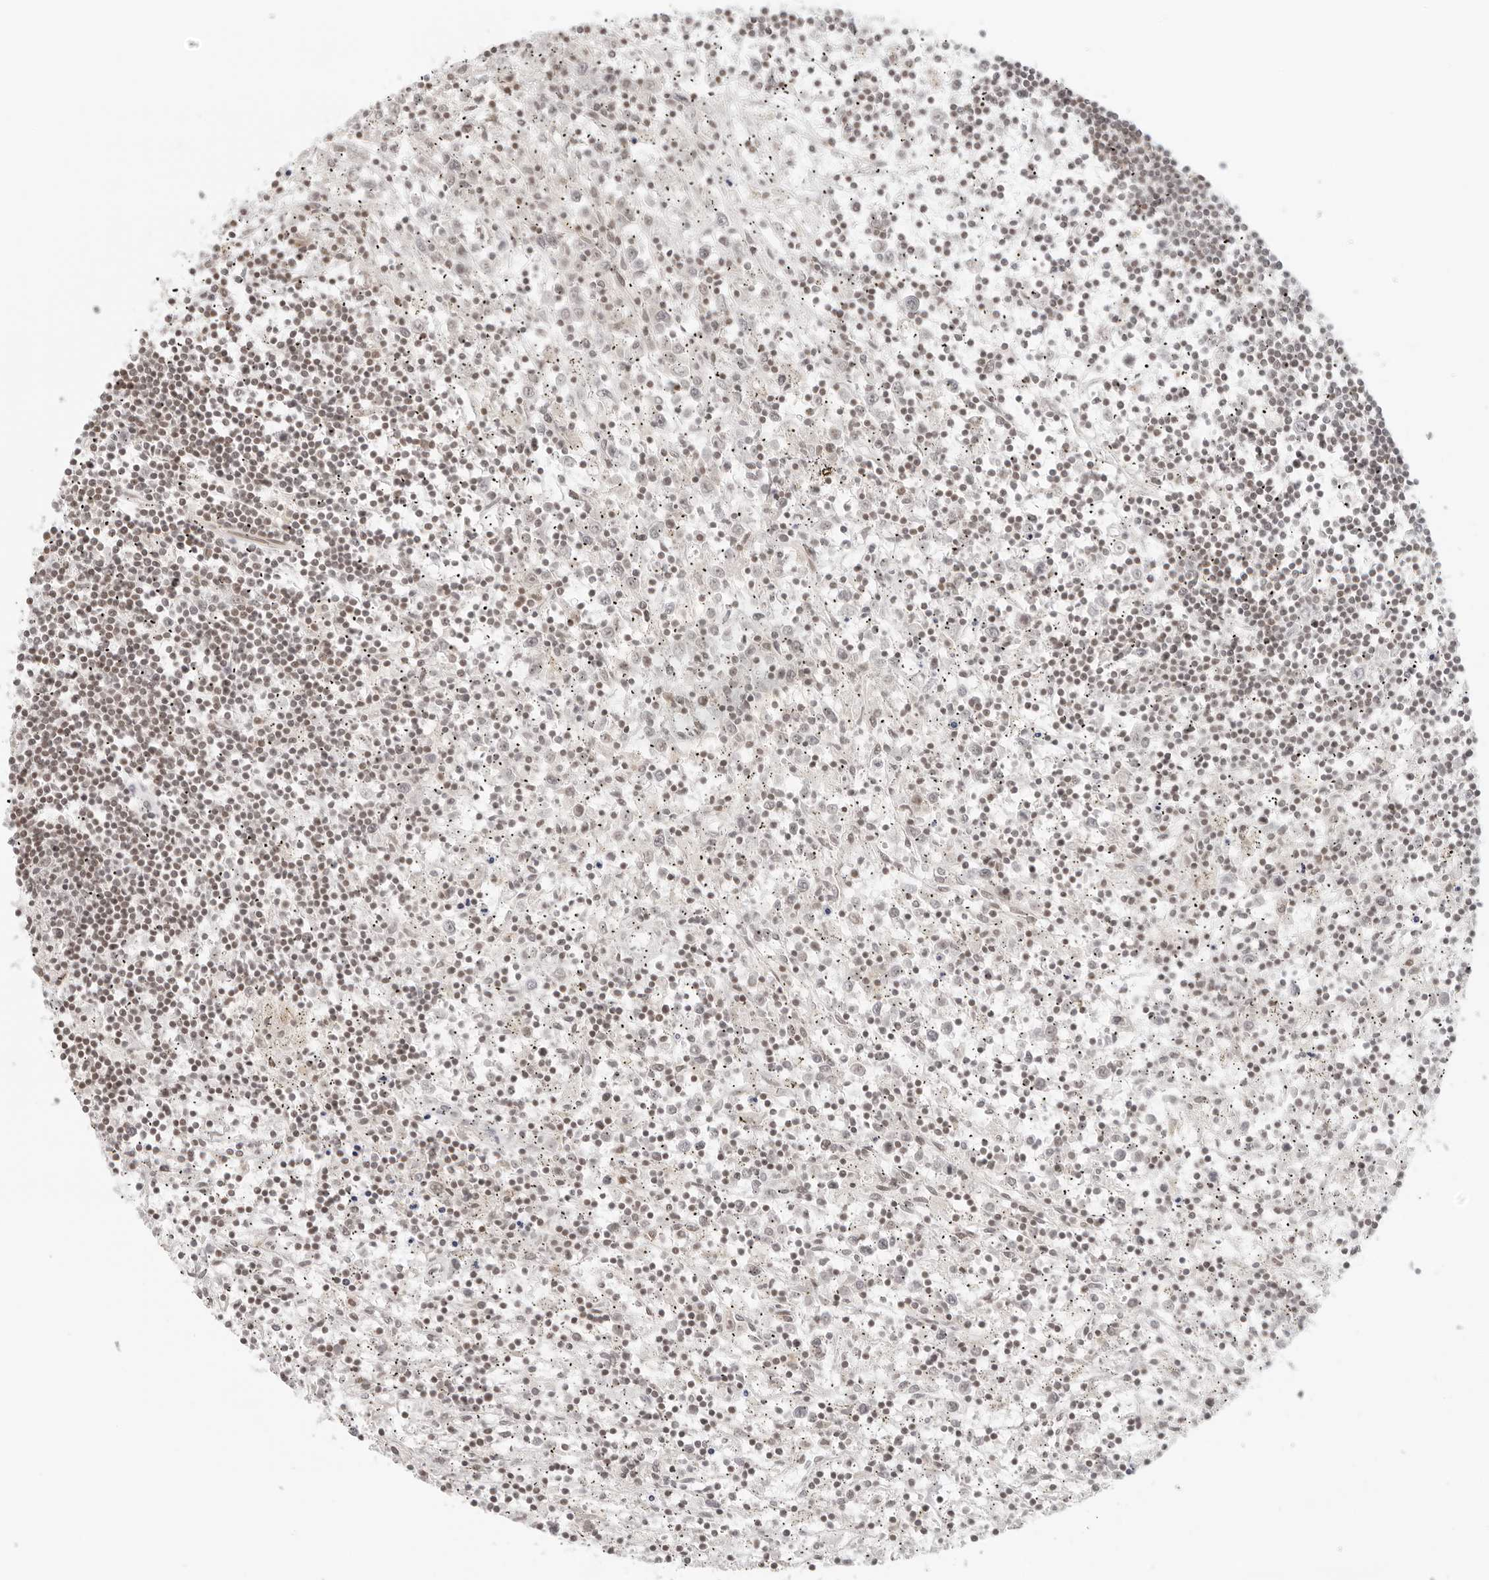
{"staining": {"intensity": "weak", "quantity": "<25%", "location": "nuclear"}, "tissue": "lymphoma", "cell_type": "Tumor cells", "image_type": "cancer", "snomed": [{"axis": "morphology", "description": "Malignant lymphoma, non-Hodgkin's type, Low grade"}, {"axis": "topography", "description": "Spleen"}], "caption": "A photomicrograph of human lymphoma is negative for staining in tumor cells.", "gene": "ZNF407", "patient": {"sex": "male", "age": 76}}